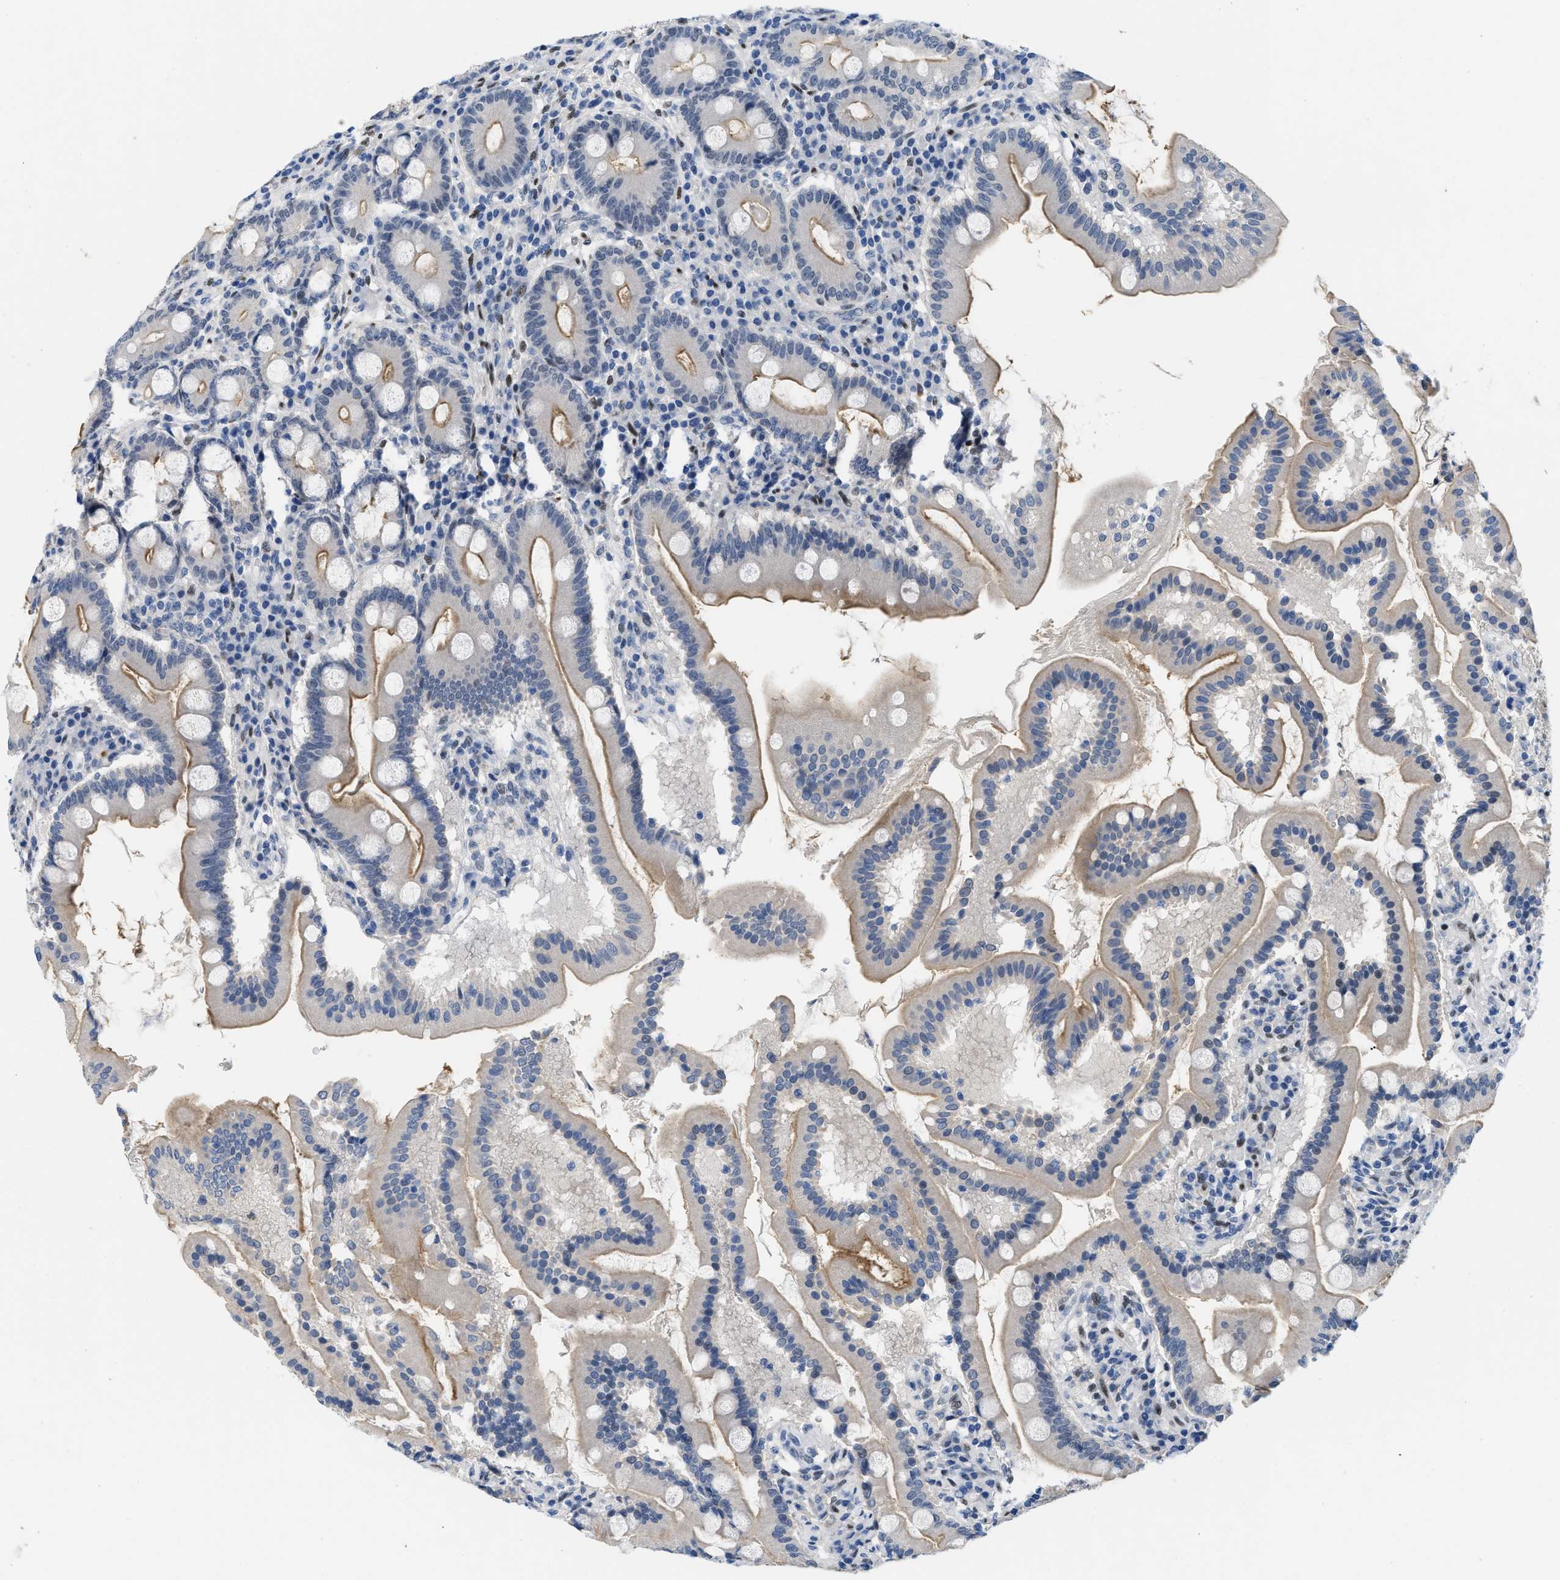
{"staining": {"intensity": "moderate", "quantity": "25%-75%", "location": "cytoplasmic/membranous"}, "tissue": "duodenum", "cell_type": "Glandular cells", "image_type": "normal", "snomed": [{"axis": "morphology", "description": "Normal tissue, NOS"}, {"axis": "topography", "description": "Duodenum"}], "caption": "Duodenum stained for a protein demonstrates moderate cytoplasmic/membranous positivity in glandular cells. Immunohistochemistry stains the protein of interest in brown and the nuclei are stained blue.", "gene": "NFIX", "patient": {"sex": "male", "age": 50}}